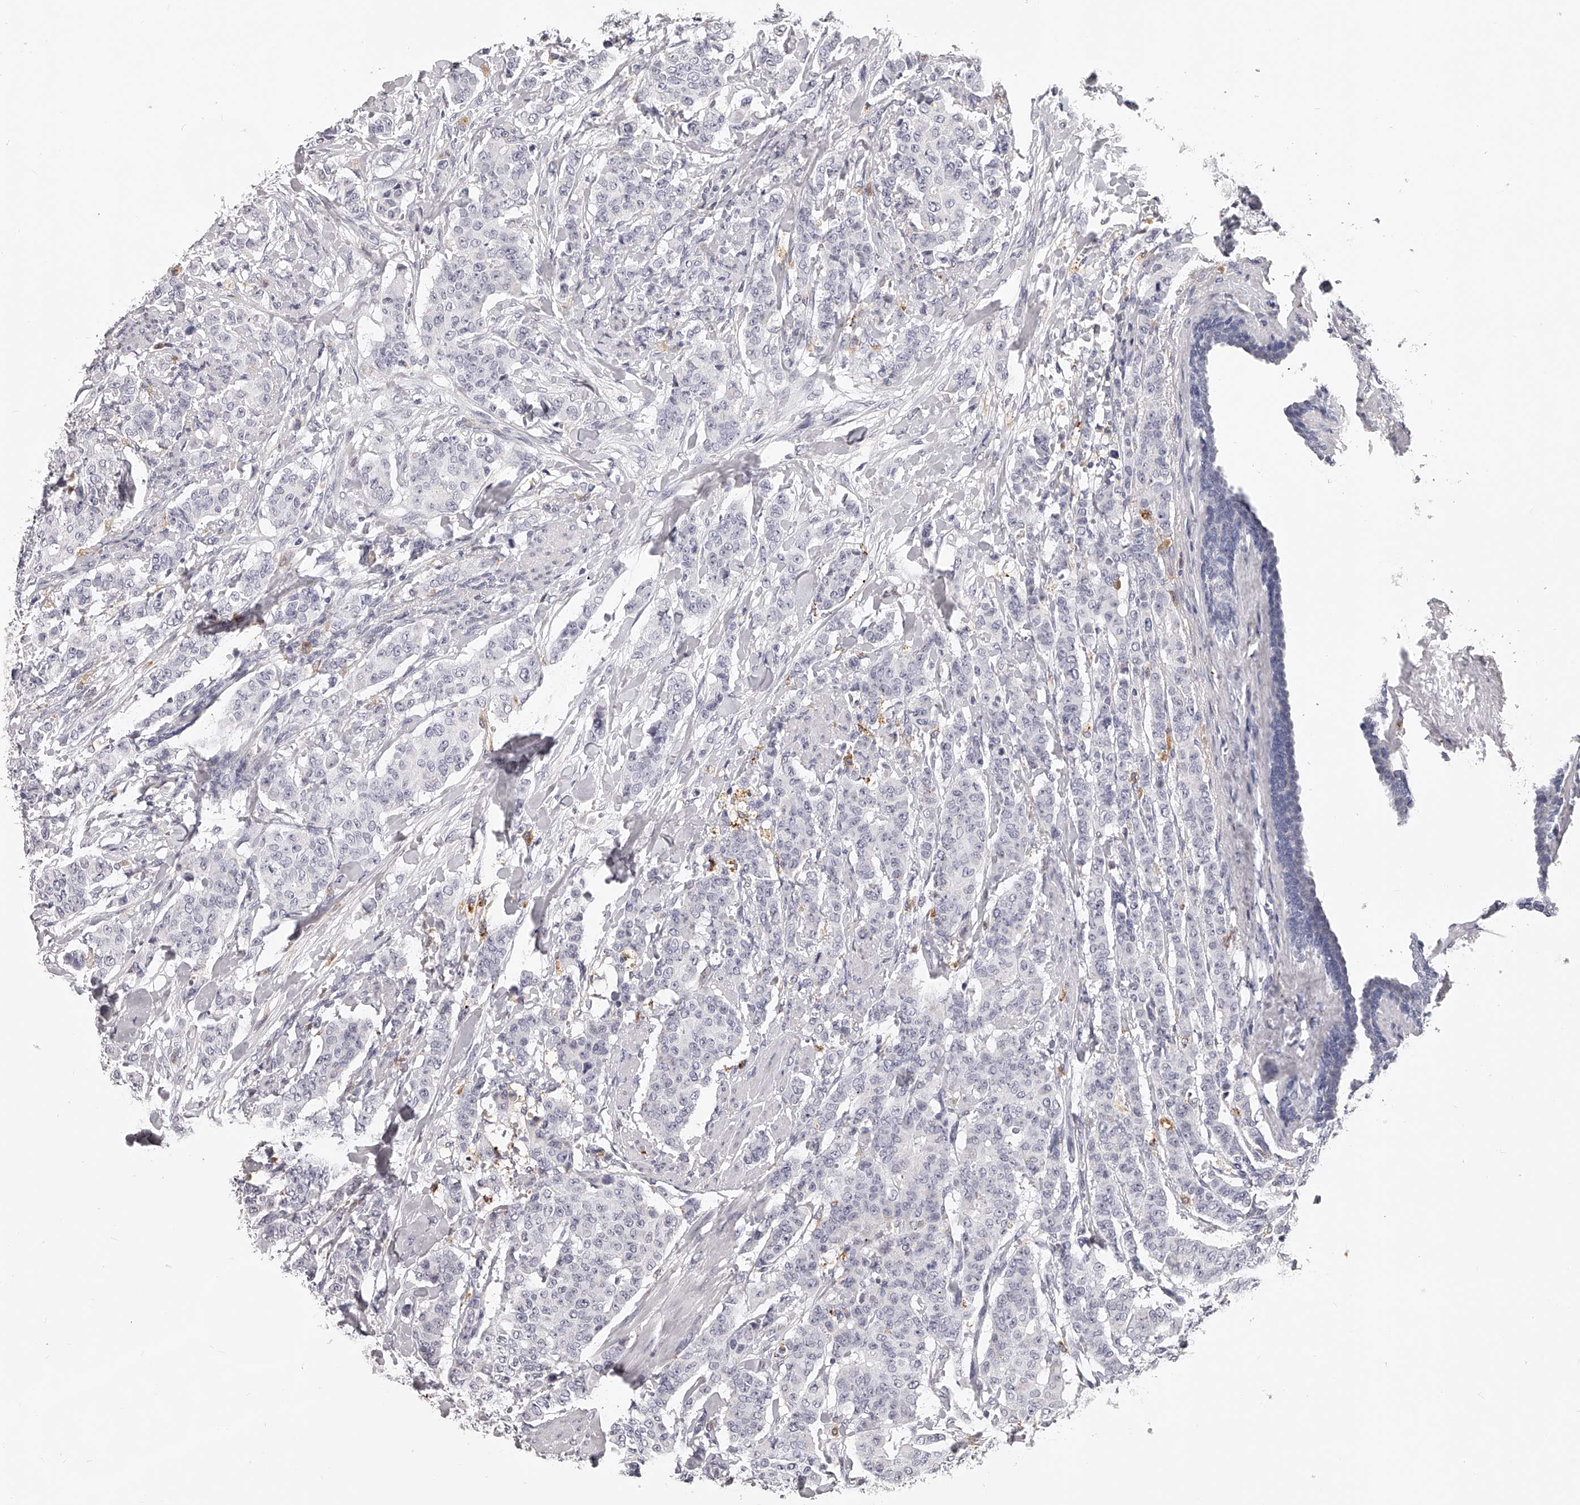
{"staining": {"intensity": "negative", "quantity": "none", "location": "none"}, "tissue": "breast cancer", "cell_type": "Tumor cells", "image_type": "cancer", "snomed": [{"axis": "morphology", "description": "Duct carcinoma"}, {"axis": "topography", "description": "Breast"}], "caption": "Immunohistochemistry of human breast cancer reveals no staining in tumor cells. (DAB immunohistochemistry (IHC) with hematoxylin counter stain).", "gene": "DMRT1", "patient": {"sex": "female", "age": 40}}